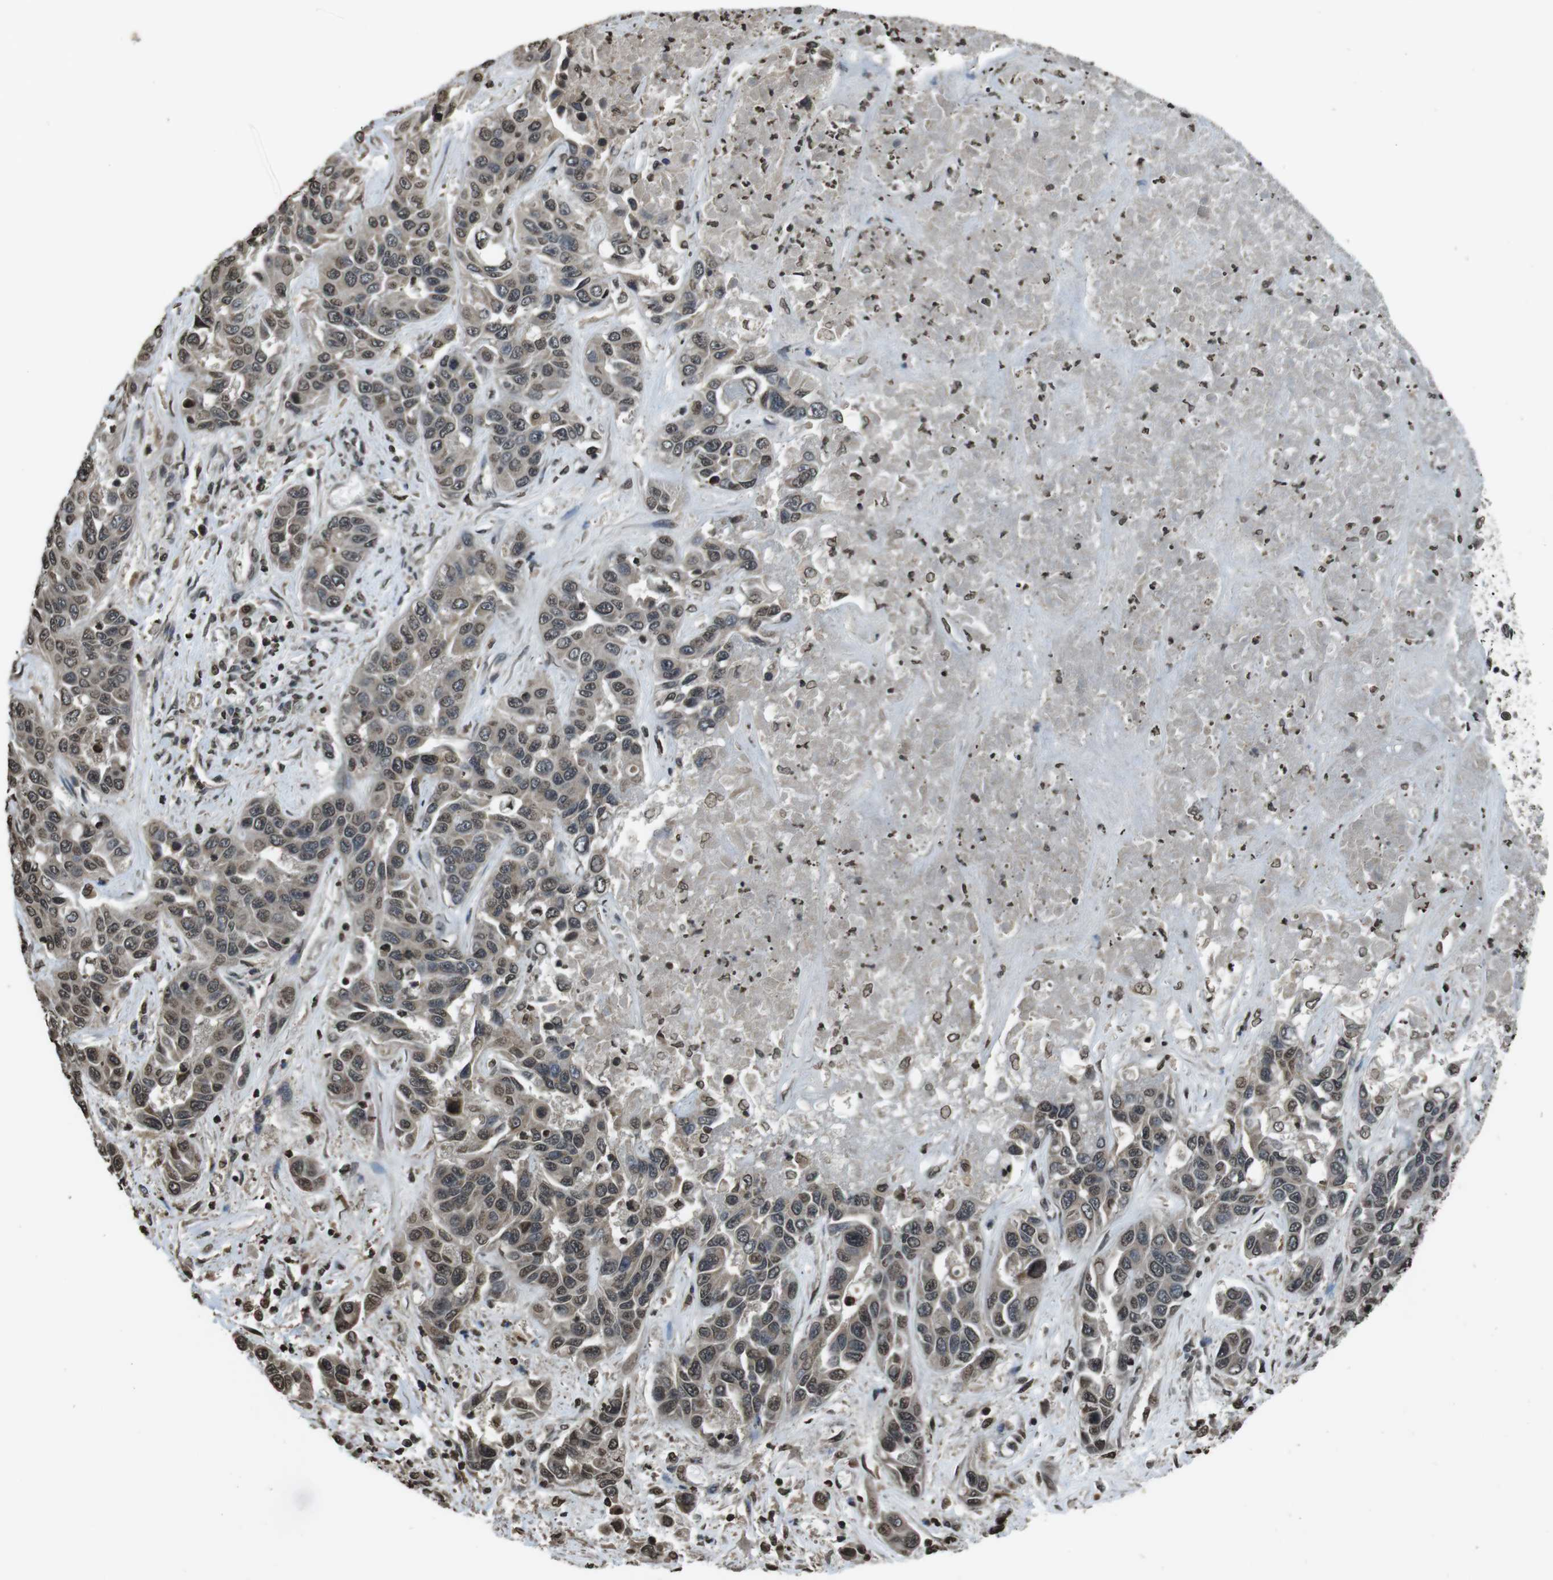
{"staining": {"intensity": "moderate", "quantity": "25%-75%", "location": "nuclear"}, "tissue": "liver cancer", "cell_type": "Tumor cells", "image_type": "cancer", "snomed": [{"axis": "morphology", "description": "Cholangiocarcinoma"}, {"axis": "topography", "description": "Liver"}], "caption": "Immunohistochemical staining of human liver cancer (cholangiocarcinoma) shows medium levels of moderate nuclear protein positivity in about 25%-75% of tumor cells.", "gene": "MAF", "patient": {"sex": "female", "age": 52}}